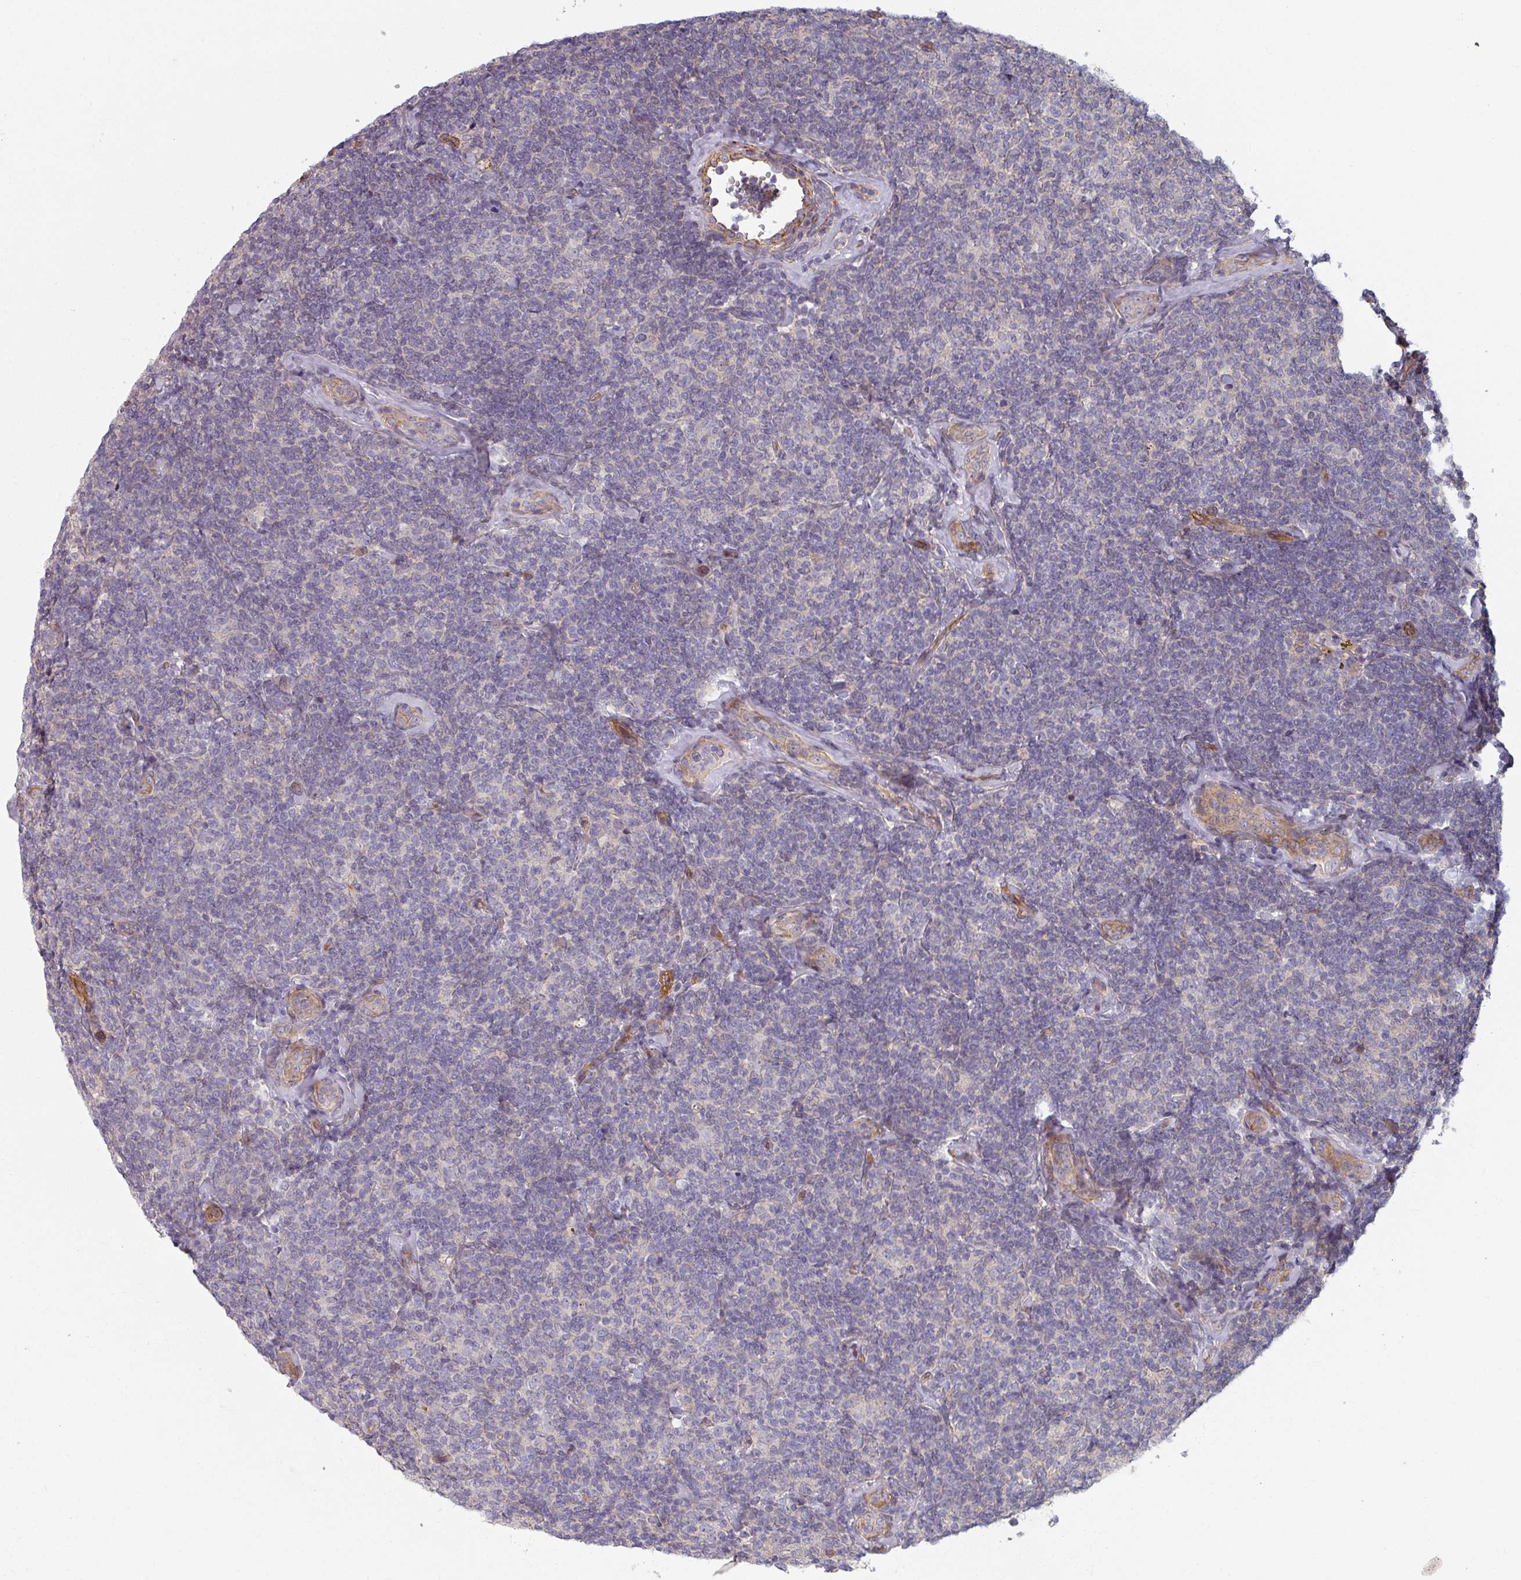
{"staining": {"intensity": "negative", "quantity": "none", "location": "none"}, "tissue": "lymphoma", "cell_type": "Tumor cells", "image_type": "cancer", "snomed": [{"axis": "morphology", "description": "Malignant lymphoma, non-Hodgkin's type, Low grade"}, {"axis": "topography", "description": "Lymph node"}], "caption": "This photomicrograph is of malignant lymphoma, non-Hodgkin's type (low-grade) stained with immunohistochemistry (IHC) to label a protein in brown with the nuclei are counter-stained blue. There is no positivity in tumor cells.", "gene": "C4BPB", "patient": {"sex": "female", "age": 56}}